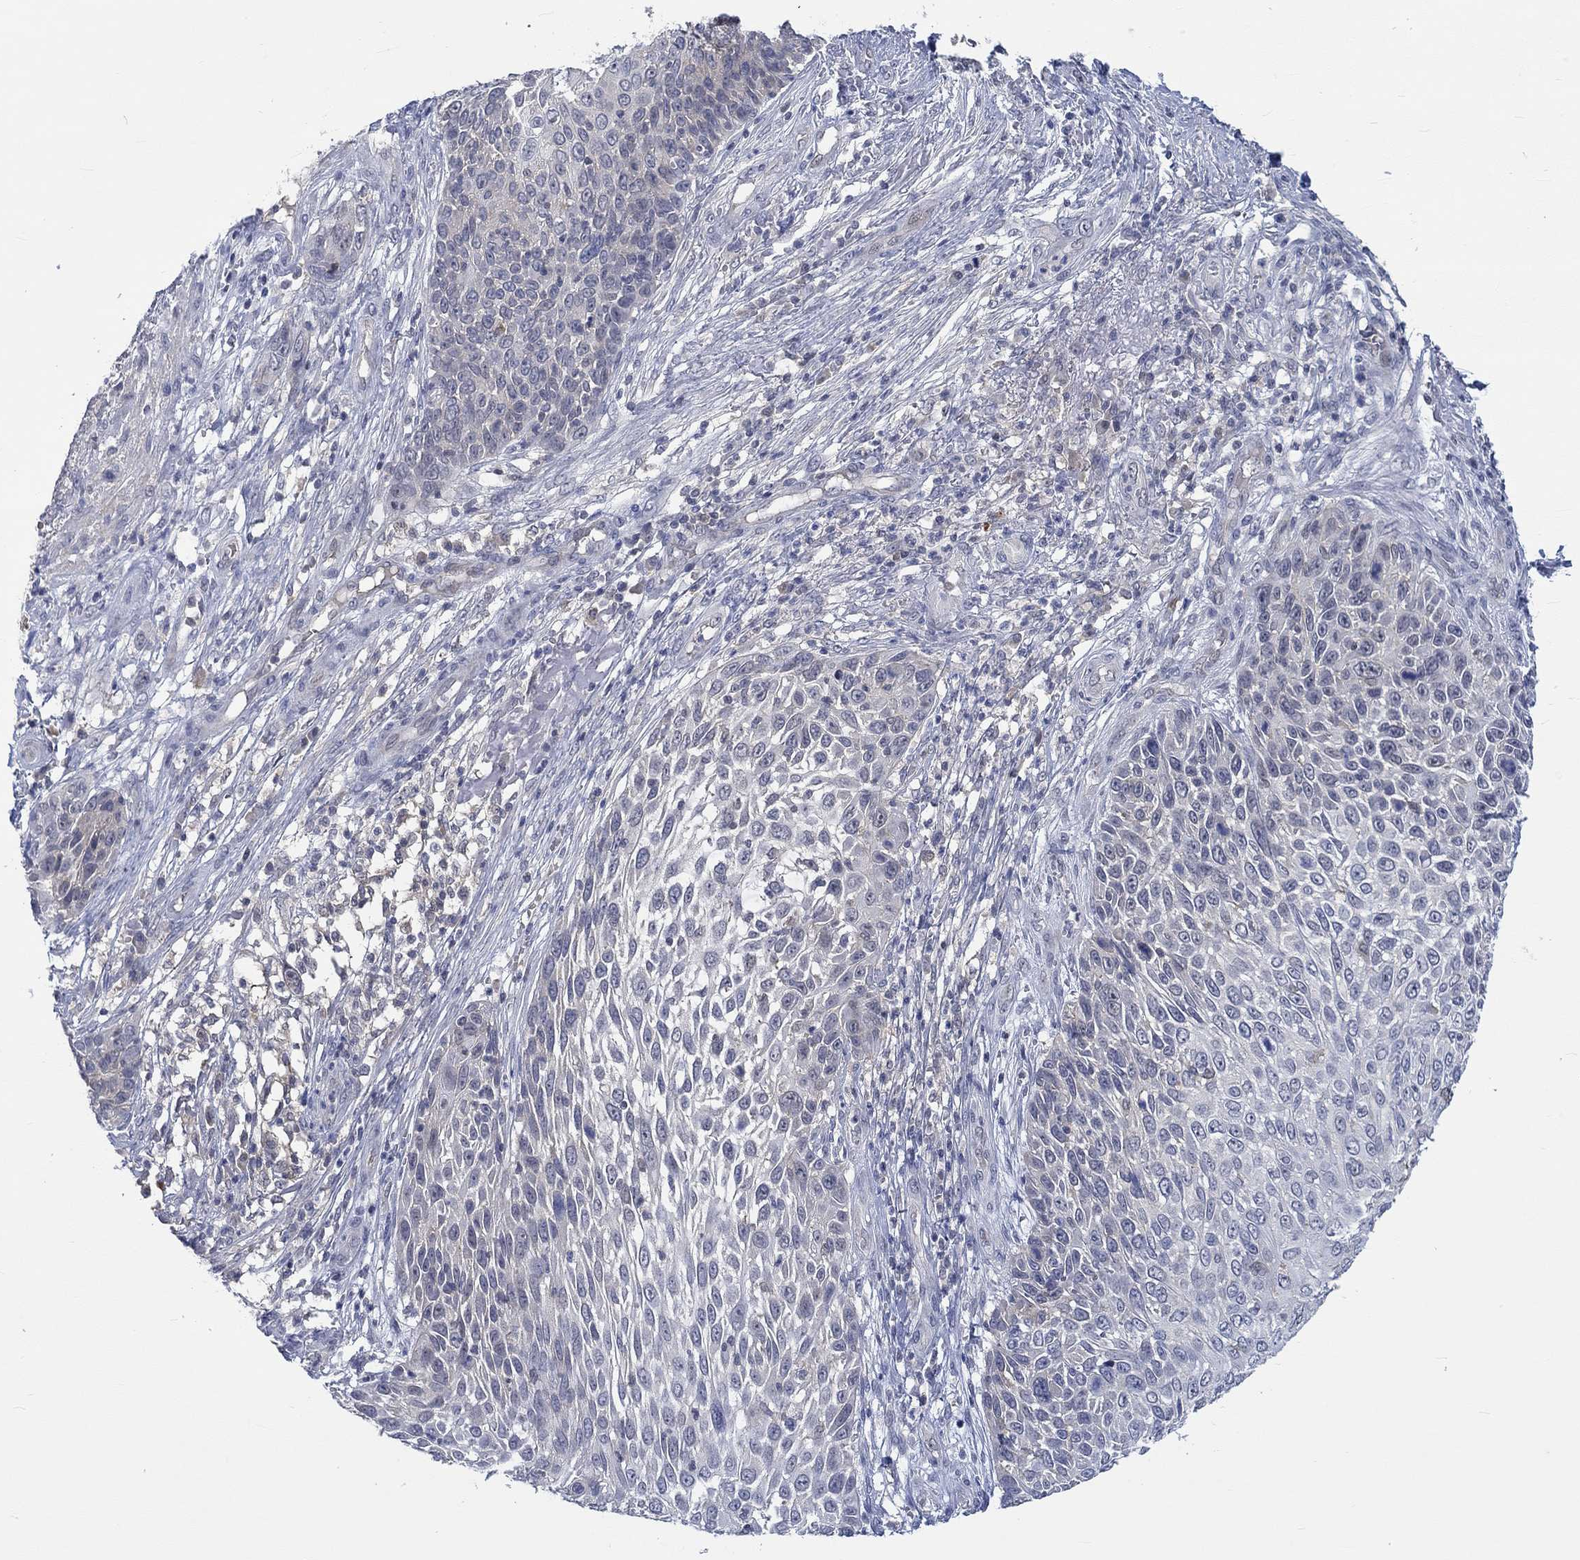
{"staining": {"intensity": "strong", "quantity": "<25%", "location": "cytoplasmic/membranous"}, "tissue": "skin cancer", "cell_type": "Tumor cells", "image_type": "cancer", "snomed": [{"axis": "morphology", "description": "Squamous cell carcinoma, NOS"}, {"axis": "topography", "description": "Skin"}], "caption": "Immunohistochemical staining of human squamous cell carcinoma (skin) demonstrates medium levels of strong cytoplasmic/membranous positivity in approximately <25% of tumor cells.", "gene": "WASF1", "patient": {"sex": "male", "age": 92}}